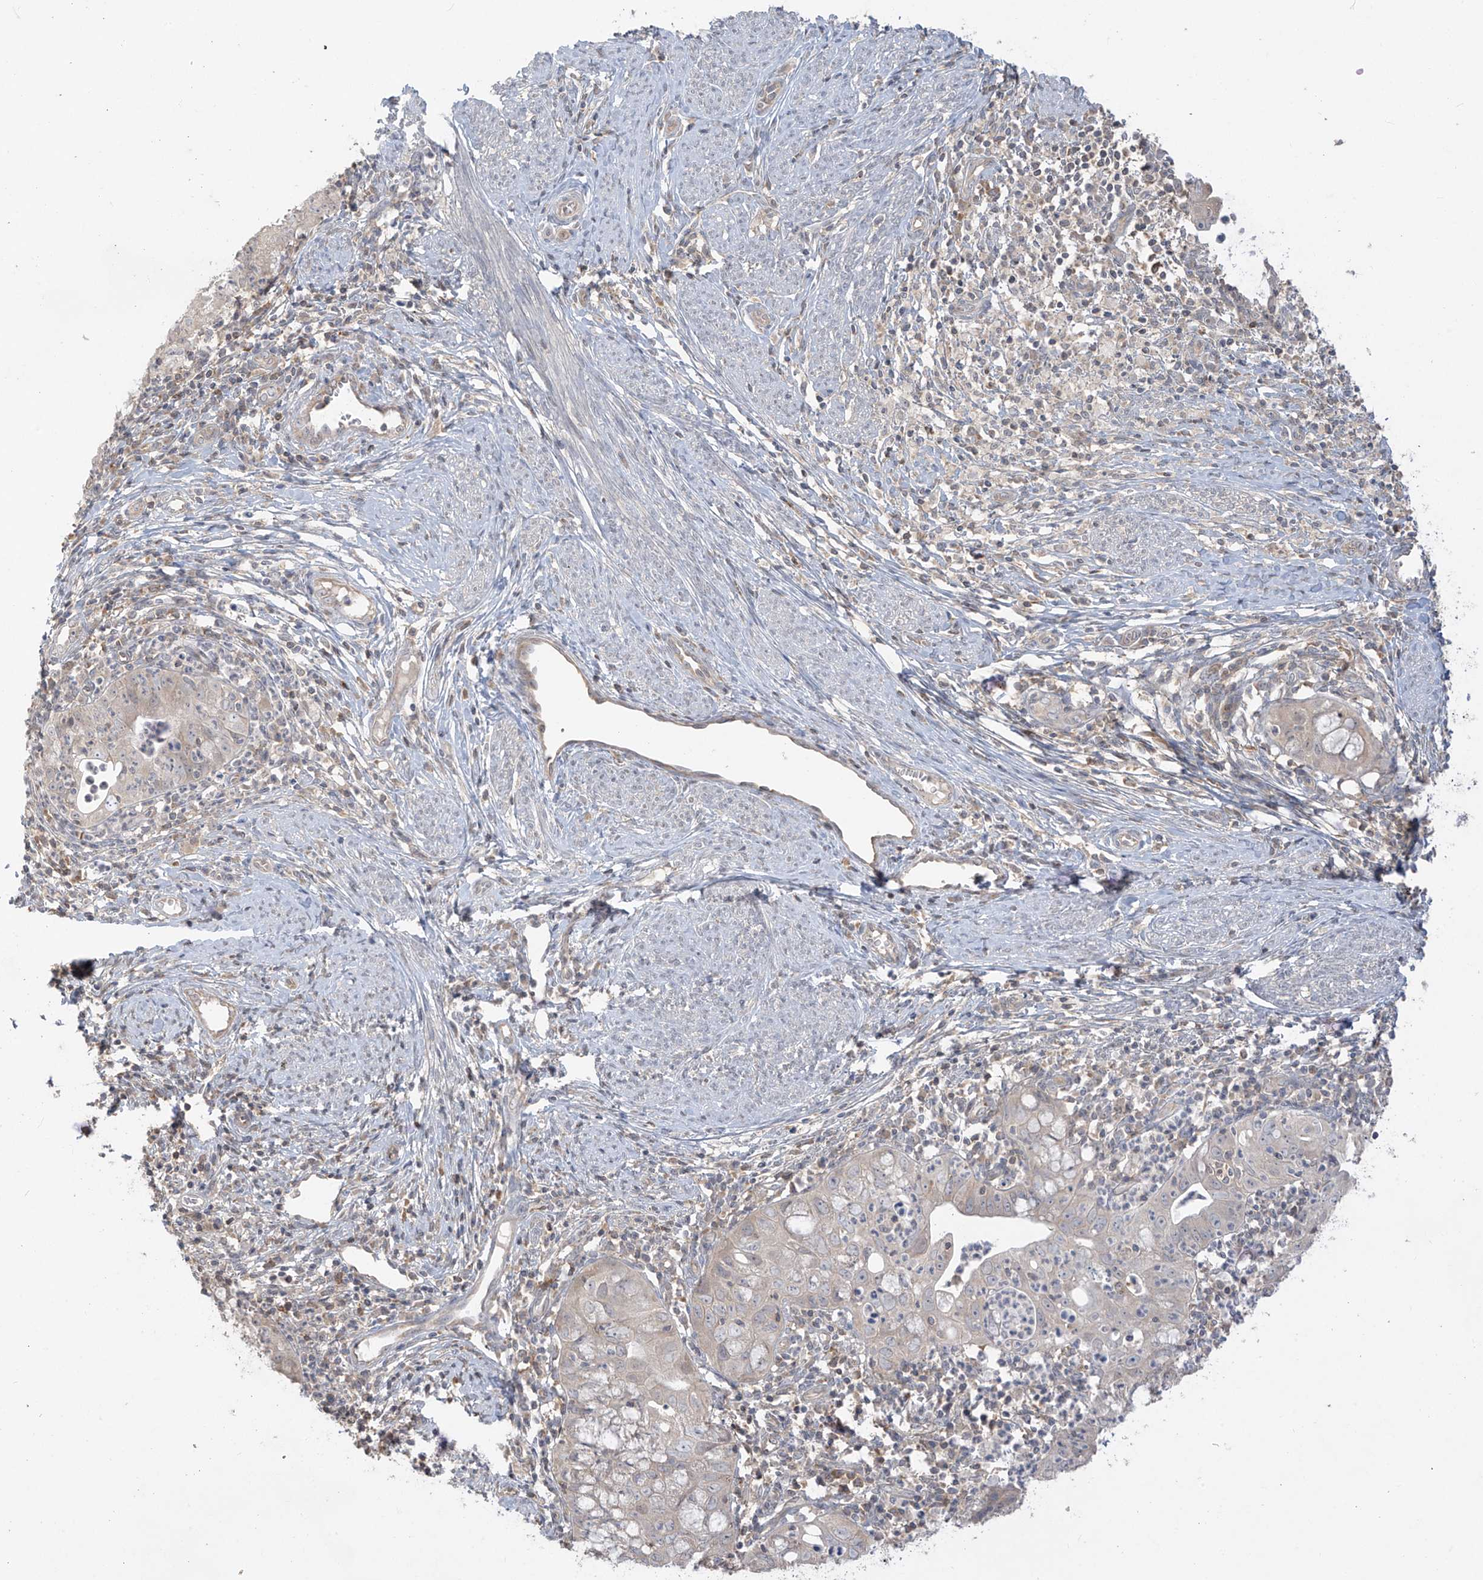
{"staining": {"intensity": "weak", "quantity": "<25%", "location": "cytoplasmic/membranous"}, "tissue": "cervical cancer", "cell_type": "Tumor cells", "image_type": "cancer", "snomed": [{"axis": "morphology", "description": "Adenocarcinoma, NOS"}, {"axis": "topography", "description": "Cervix"}], "caption": "Tumor cells show no significant expression in adenocarcinoma (cervical). (Stains: DAB immunohistochemistry with hematoxylin counter stain, Microscopy: brightfield microscopy at high magnification).", "gene": "ANGEL2", "patient": {"sex": "female", "age": 36}}